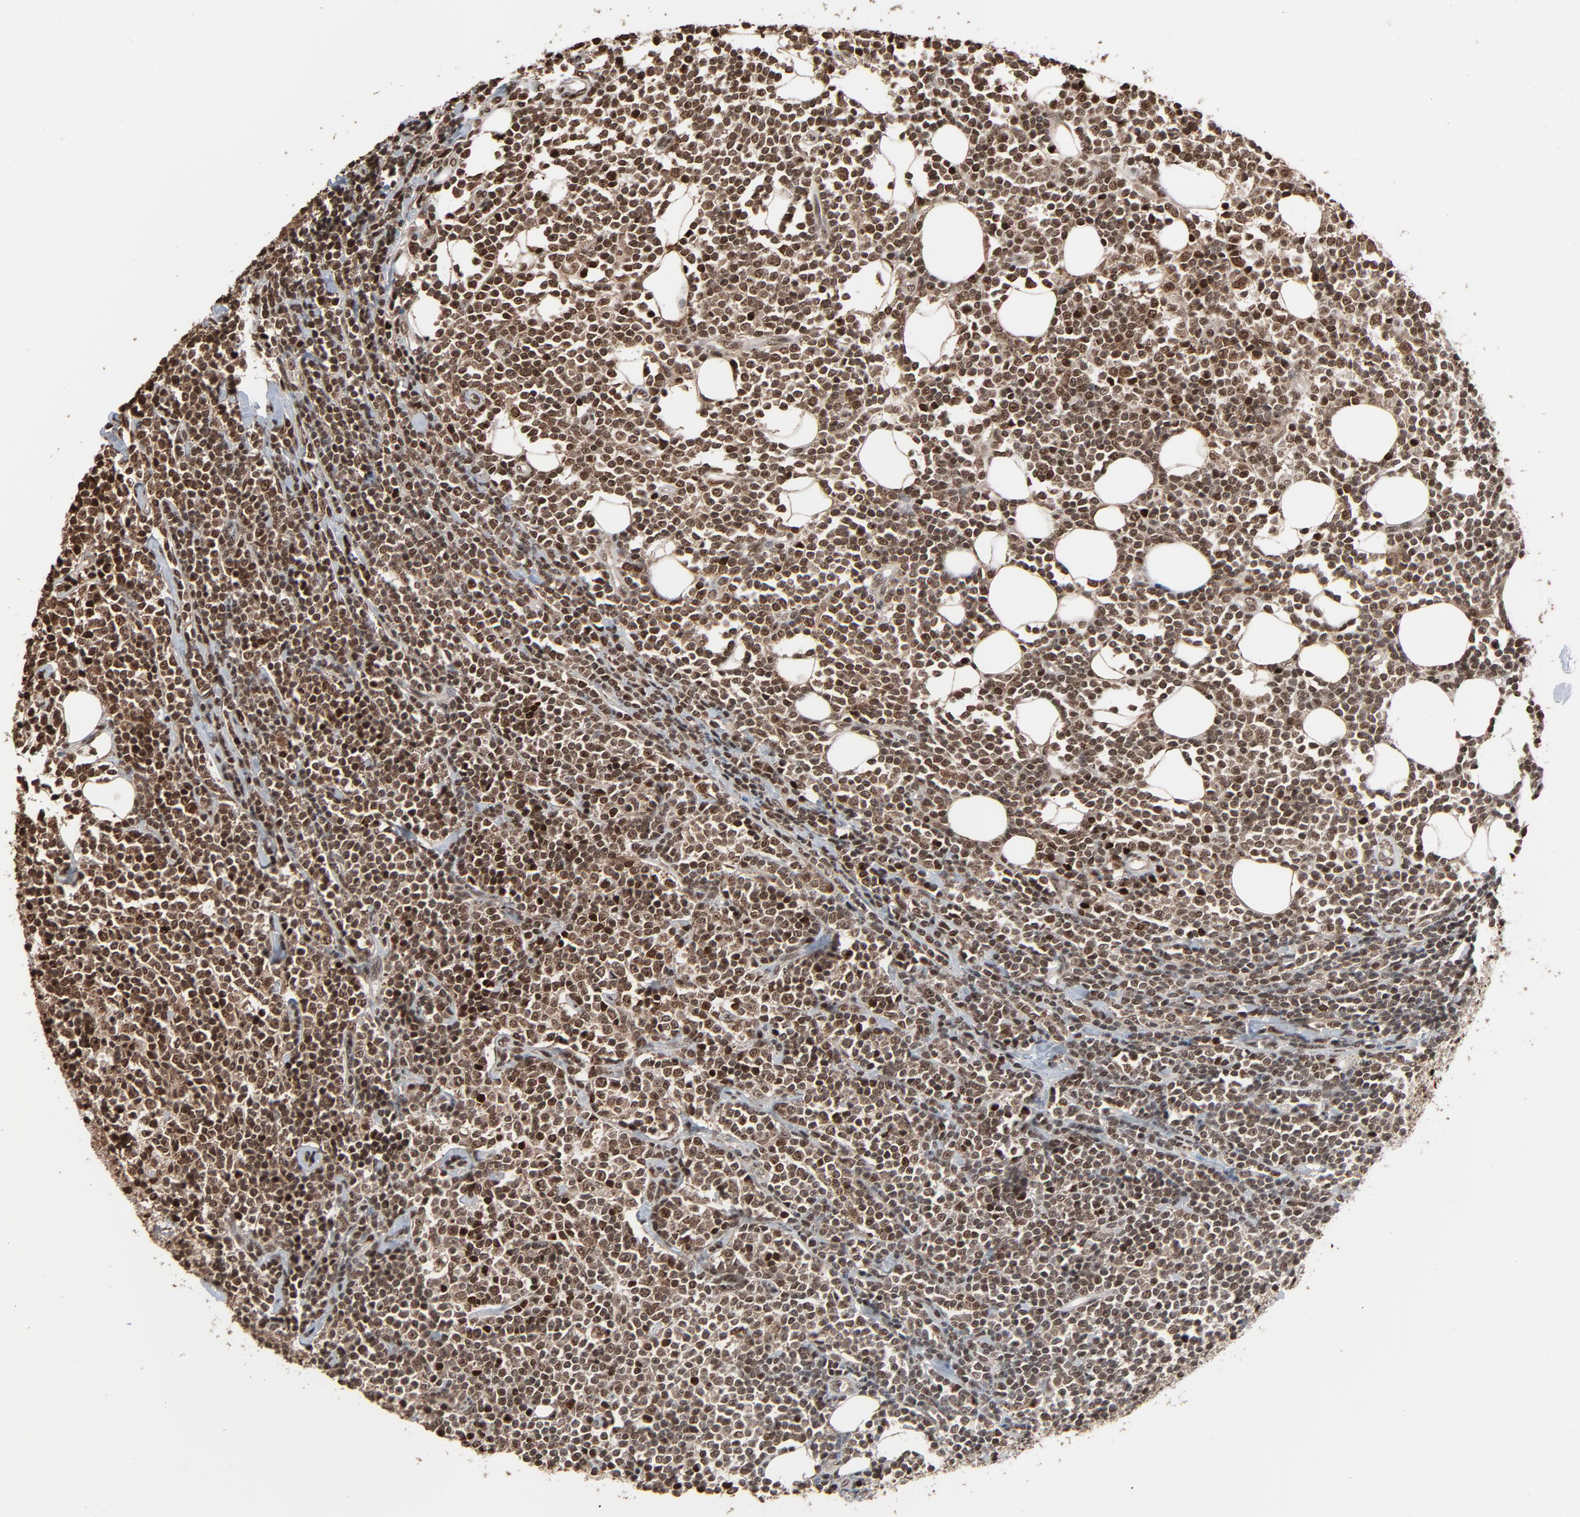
{"staining": {"intensity": "strong", "quantity": ">75%", "location": "nuclear"}, "tissue": "lymphoma", "cell_type": "Tumor cells", "image_type": "cancer", "snomed": [{"axis": "morphology", "description": "Malignant lymphoma, non-Hodgkin's type, Low grade"}, {"axis": "topography", "description": "Soft tissue"}], "caption": "Malignant lymphoma, non-Hodgkin's type (low-grade) stained with a protein marker reveals strong staining in tumor cells.", "gene": "RPS6KA3", "patient": {"sex": "male", "age": 92}}